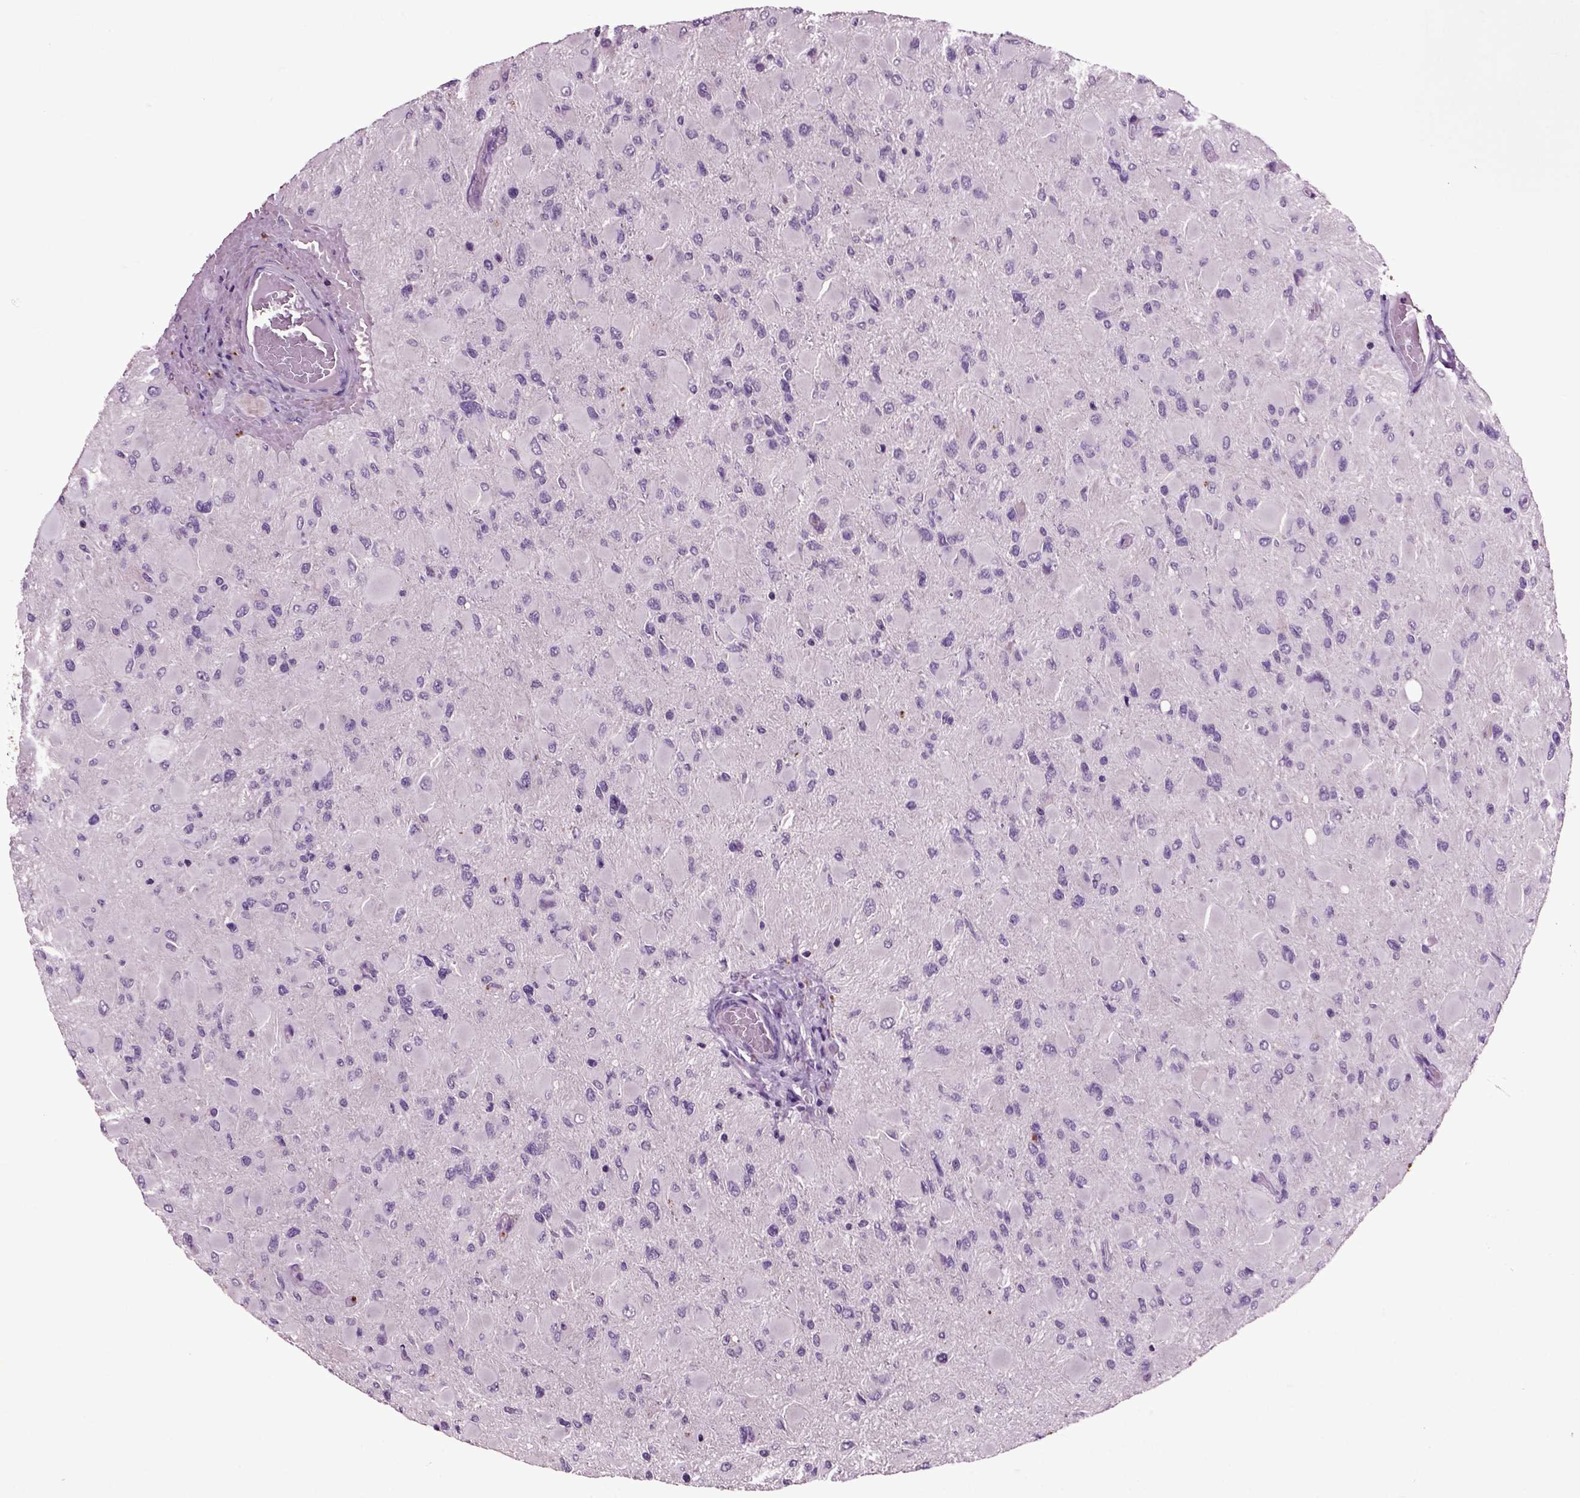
{"staining": {"intensity": "negative", "quantity": "none", "location": "none"}, "tissue": "glioma", "cell_type": "Tumor cells", "image_type": "cancer", "snomed": [{"axis": "morphology", "description": "Glioma, malignant, High grade"}, {"axis": "topography", "description": "Cerebral cortex"}], "caption": "There is no significant expression in tumor cells of high-grade glioma (malignant).", "gene": "CRHR1", "patient": {"sex": "female", "age": 36}}